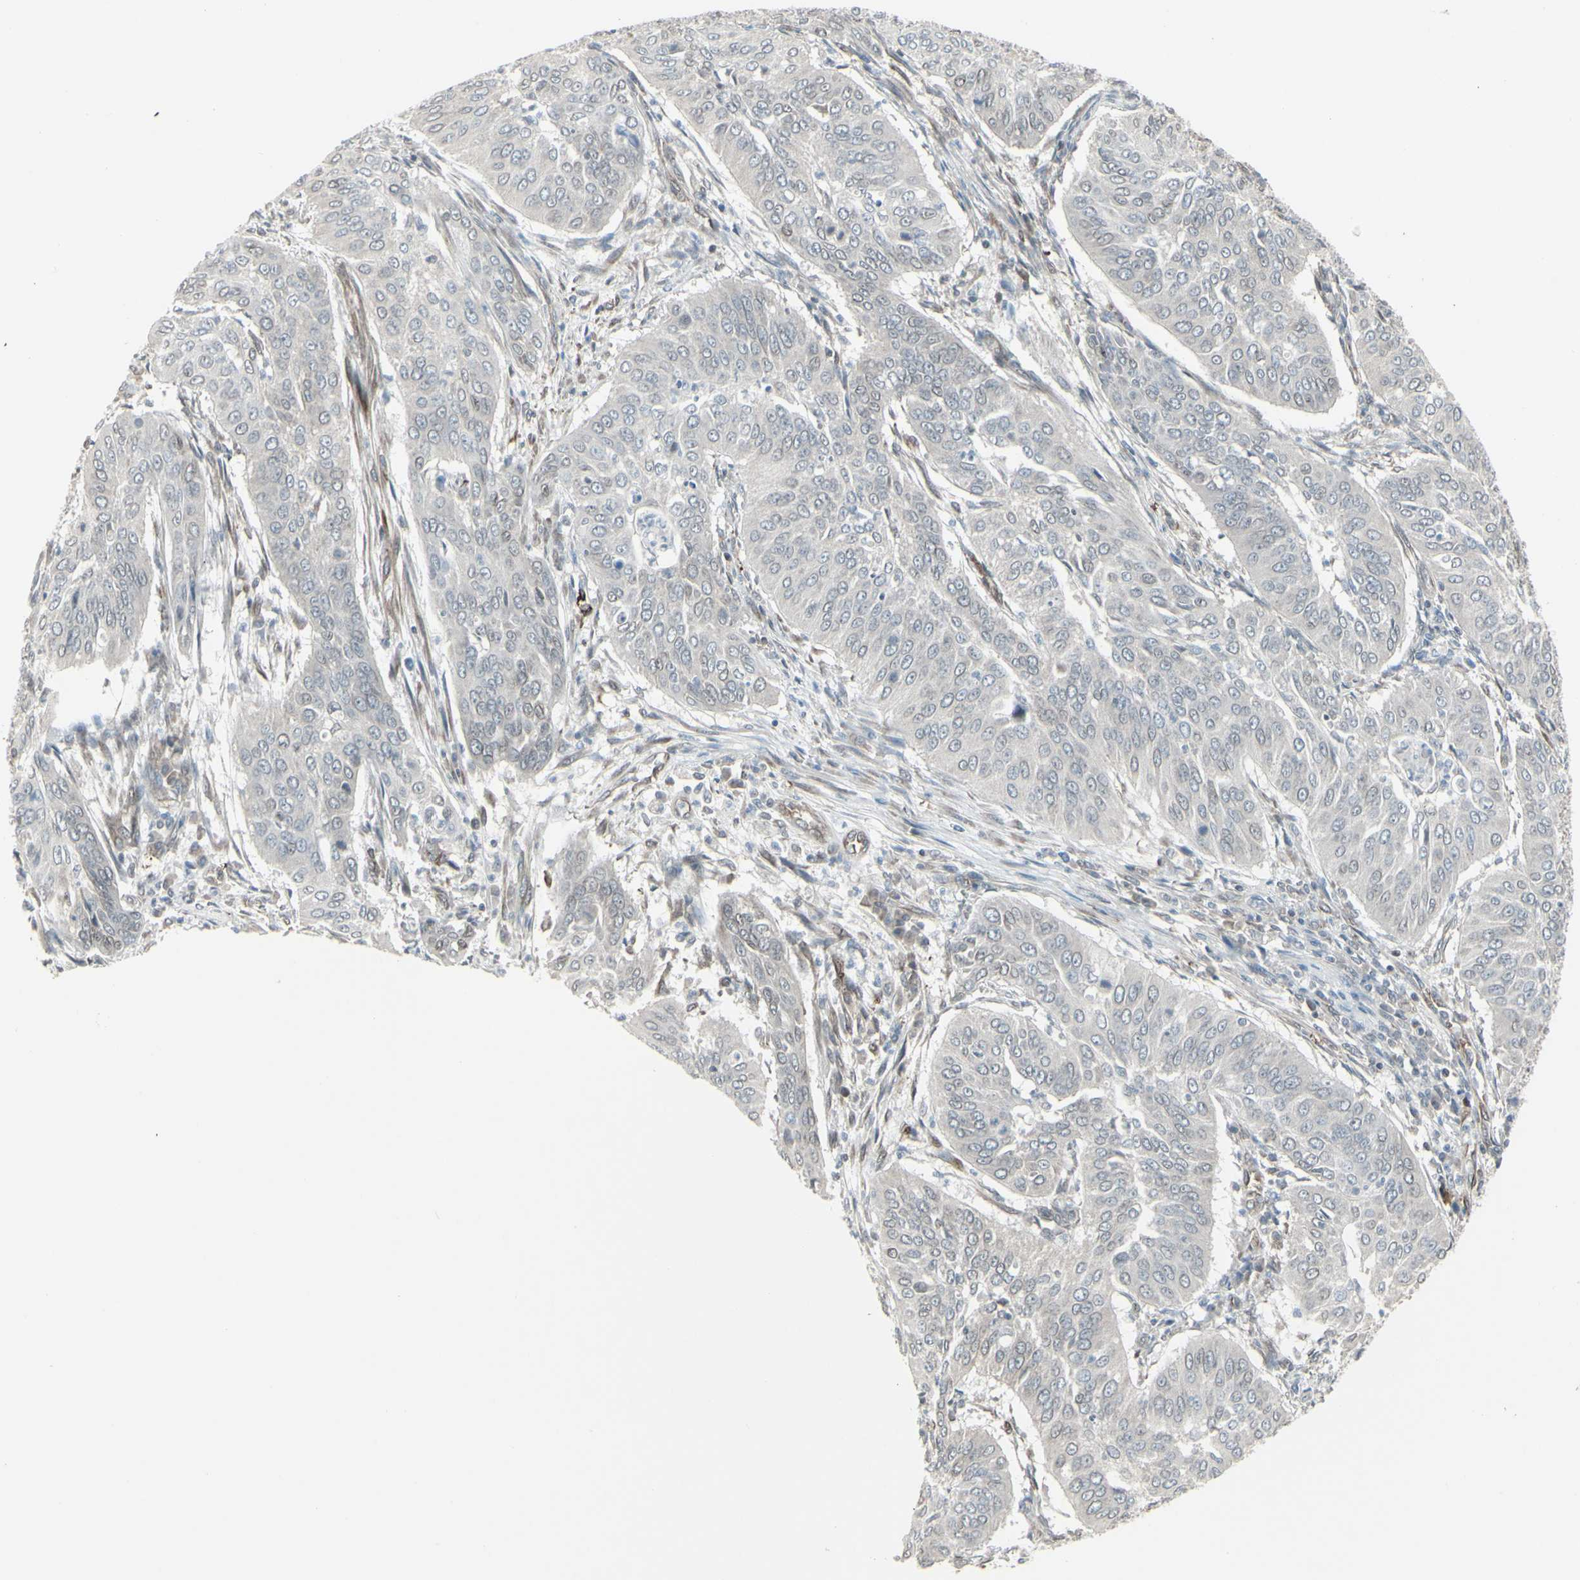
{"staining": {"intensity": "negative", "quantity": "none", "location": "none"}, "tissue": "cervical cancer", "cell_type": "Tumor cells", "image_type": "cancer", "snomed": [{"axis": "morphology", "description": "Normal tissue, NOS"}, {"axis": "morphology", "description": "Squamous cell carcinoma, NOS"}, {"axis": "topography", "description": "Cervix"}], "caption": "A micrograph of human cervical squamous cell carcinoma is negative for staining in tumor cells.", "gene": "DTX3L", "patient": {"sex": "female", "age": 39}}